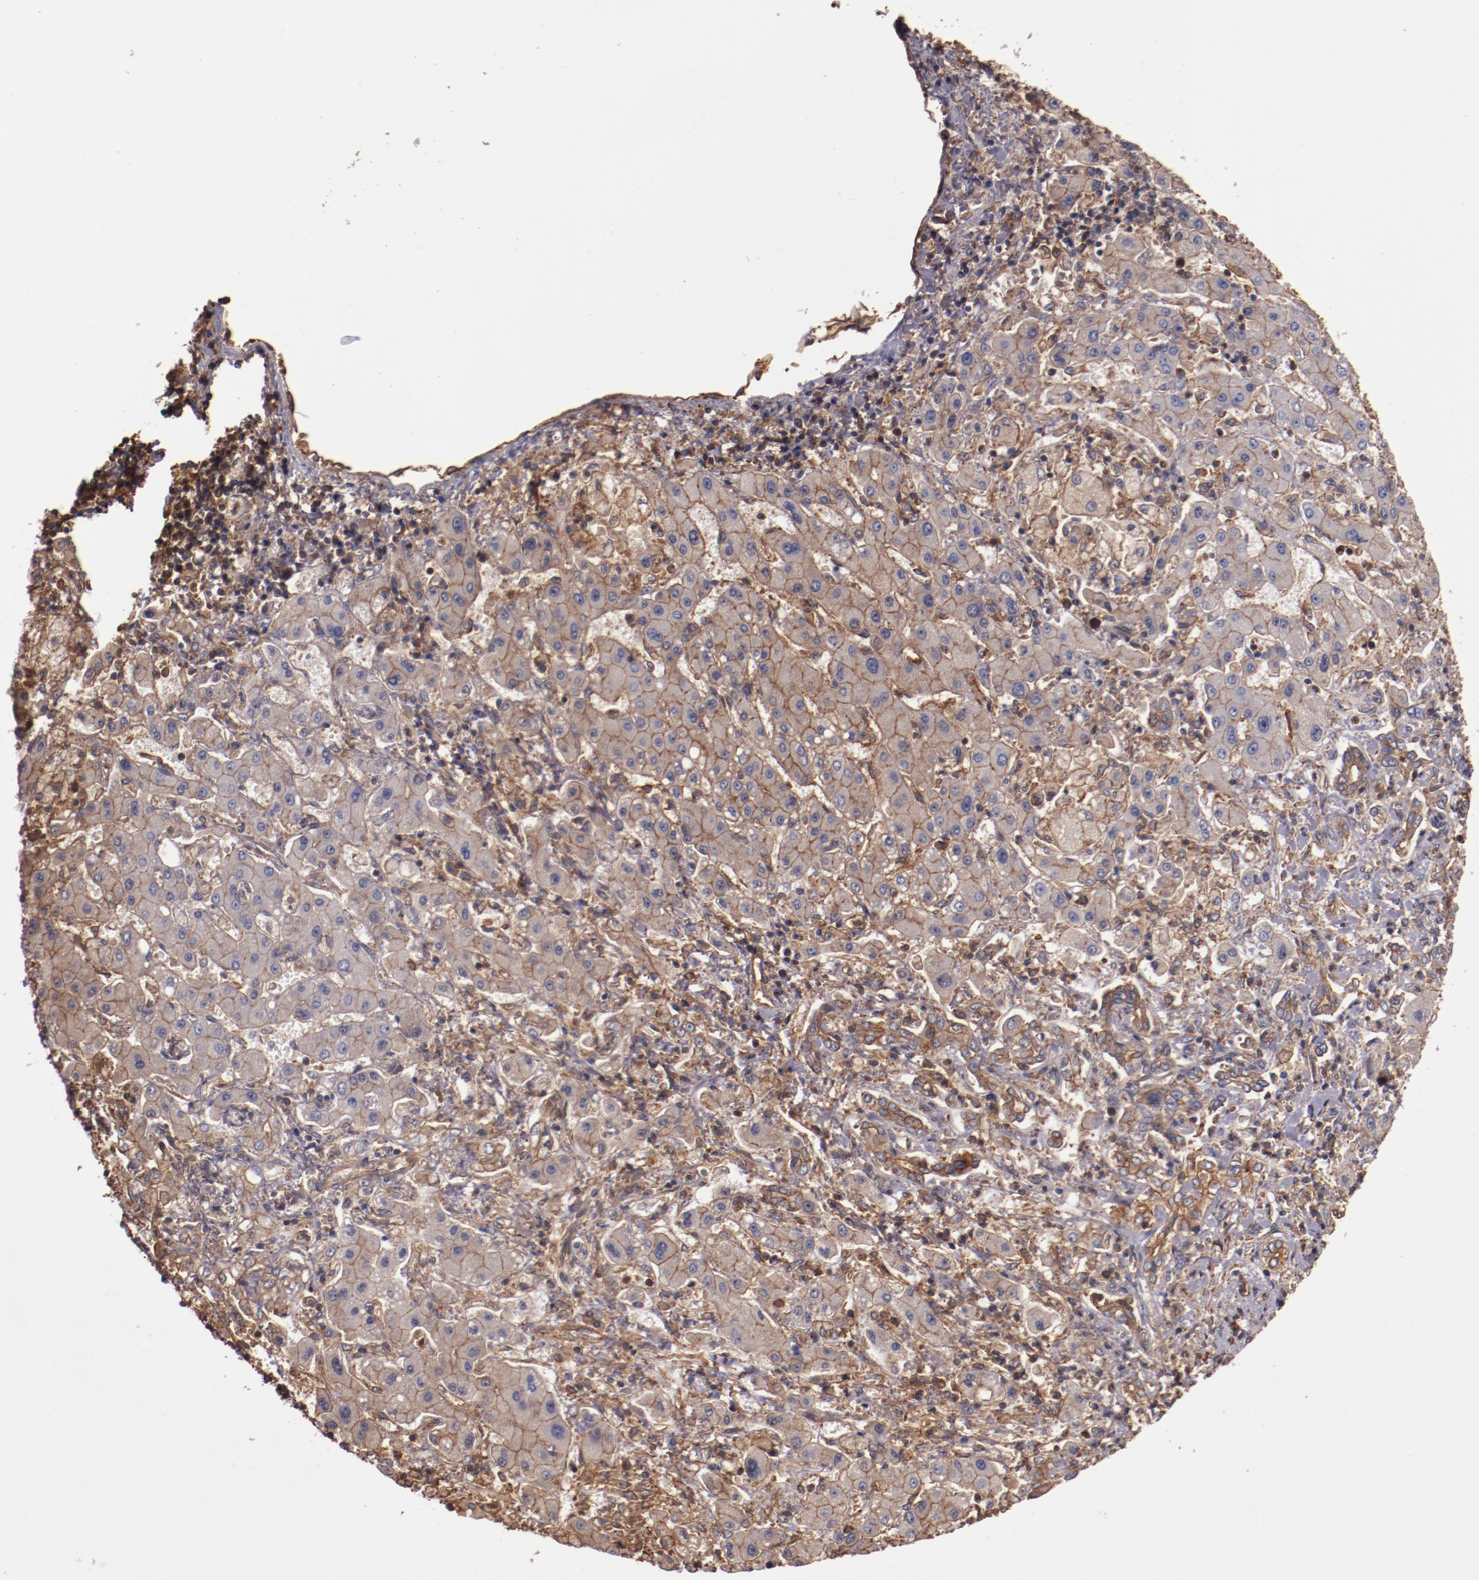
{"staining": {"intensity": "strong", "quantity": ">75%", "location": "cytoplasmic/membranous"}, "tissue": "liver cancer", "cell_type": "Tumor cells", "image_type": "cancer", "snomed": [{"axis": "morphology", "description": "Cholangiocarcinoma"}, {"axis": "topography", "description": "Liver"}], "caption": "Human liver cancer stained with a protein marker reveals strong staining in tumor cells.", "gene": "TMOD3", "patient": {"sex": "male", "age": 50}}